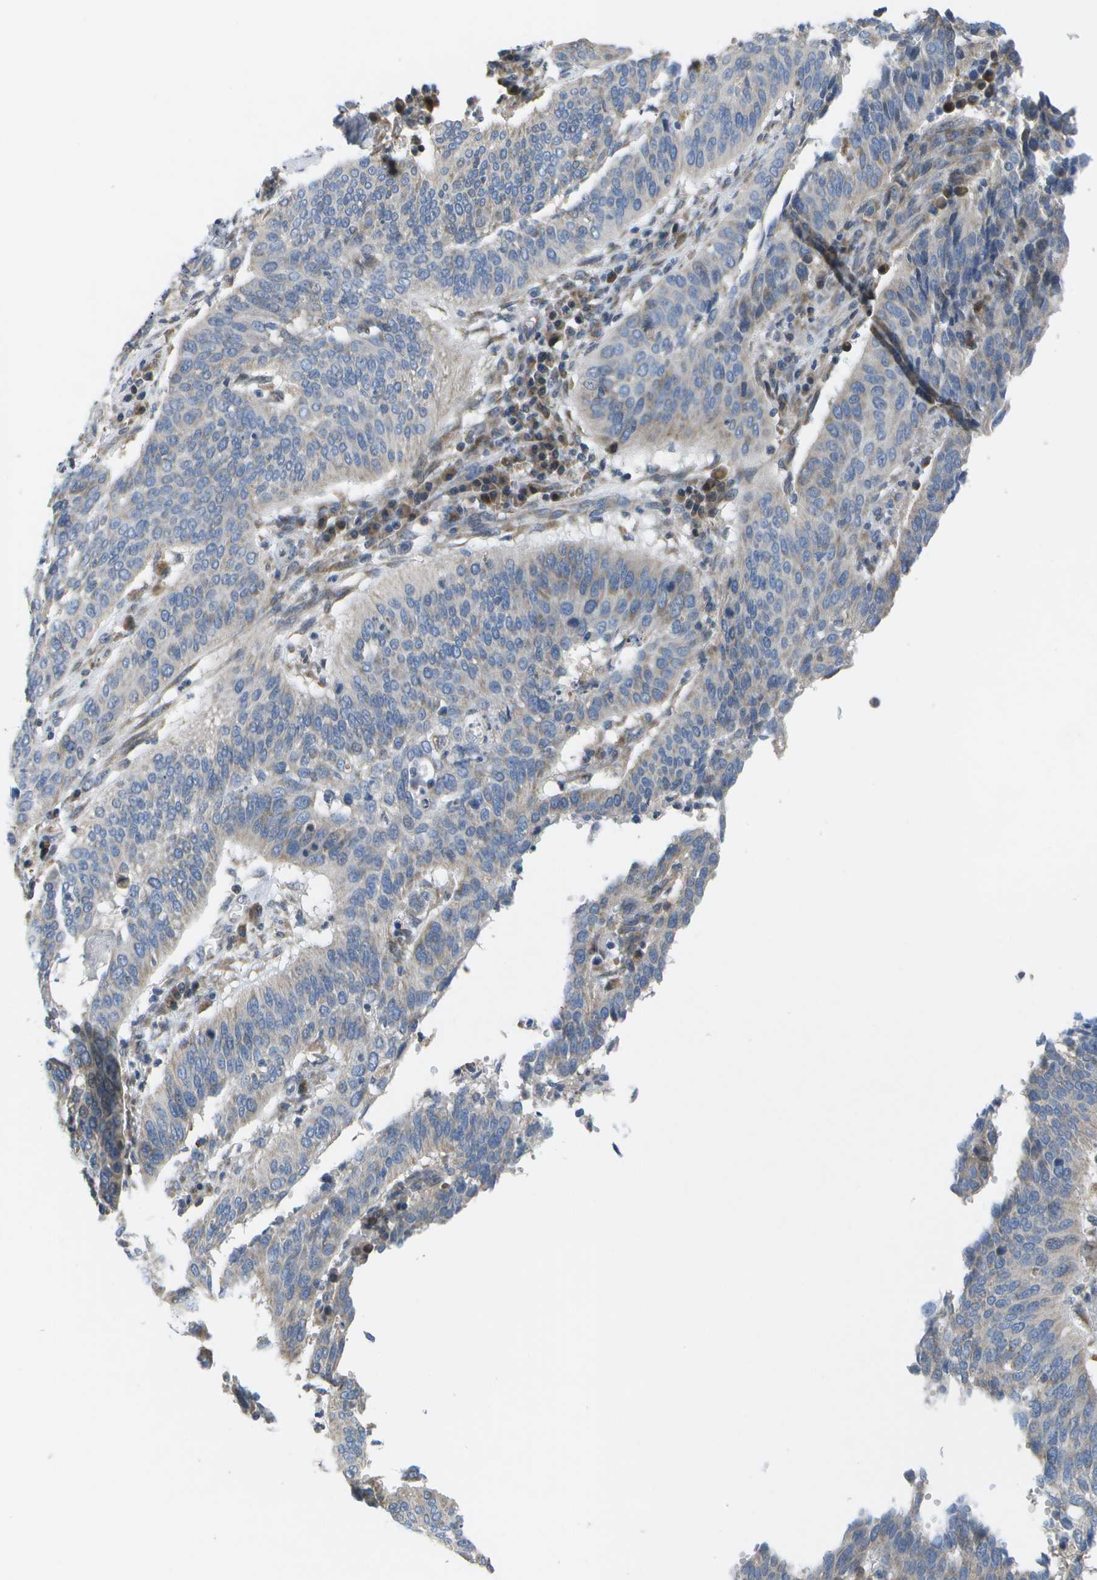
{"staining": {"intensity": "weak", "quantity": "<25%", "location": "cytoplasmic/membranous"}, "tissue": "cervical cancer", "cell_type": "Tumor cells", "image_type": "cancer", "snomed": [{"axis": "morphology", "description": "Normal tissue, NOS"}, {"axis": "morphology", "description": "Squamous cell carcinoma, NOS"}, {"axis": "topography", "description": "Cervix"}], "caption": "Protein analysis of cervical cancer shows no significant staining in tumor cells. Nuclei are stained in blue.", "gene": "HADHA", "patient": {"sex": "female", "age": 39}}